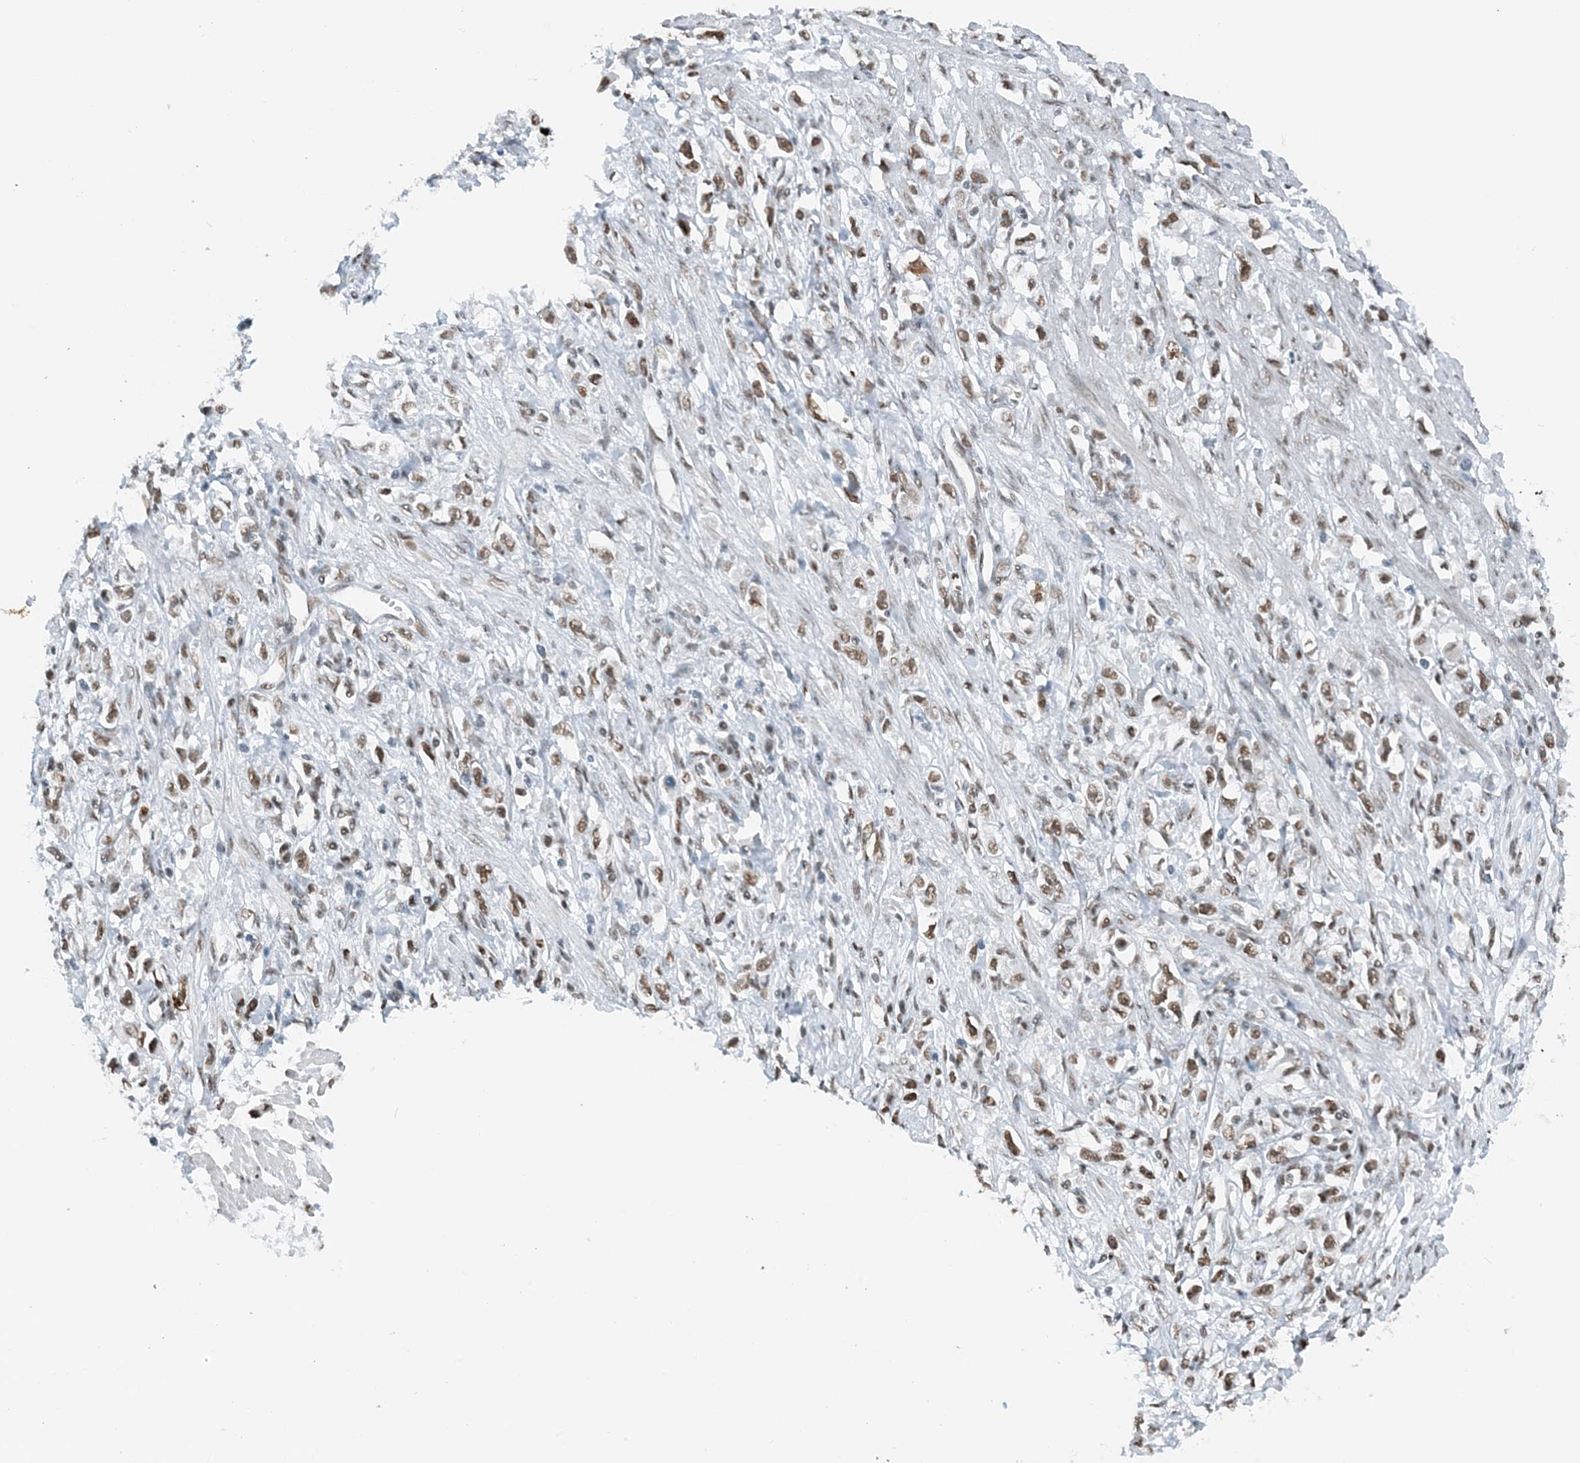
{"staining": {"intensity": "moderate", "quantity": ">75%", "location": "nuclear"}, "tissue": "stomach cancer", "cell_type": "Tumor cells", "image_type": "cancer", "snomed": [{"axis": "morphology", "description": "Adenocarcinoma, NOS"}, {"axis": "topography", "description": "Stomach"}], "caption": "Protein expression analysis of adenocarcinoma (stomach) reveals moderate nuclear positivity in approximately >75% of tumor cells.", "gene": "ZNF500", "patient": {"sex": "female", "age": 59}}